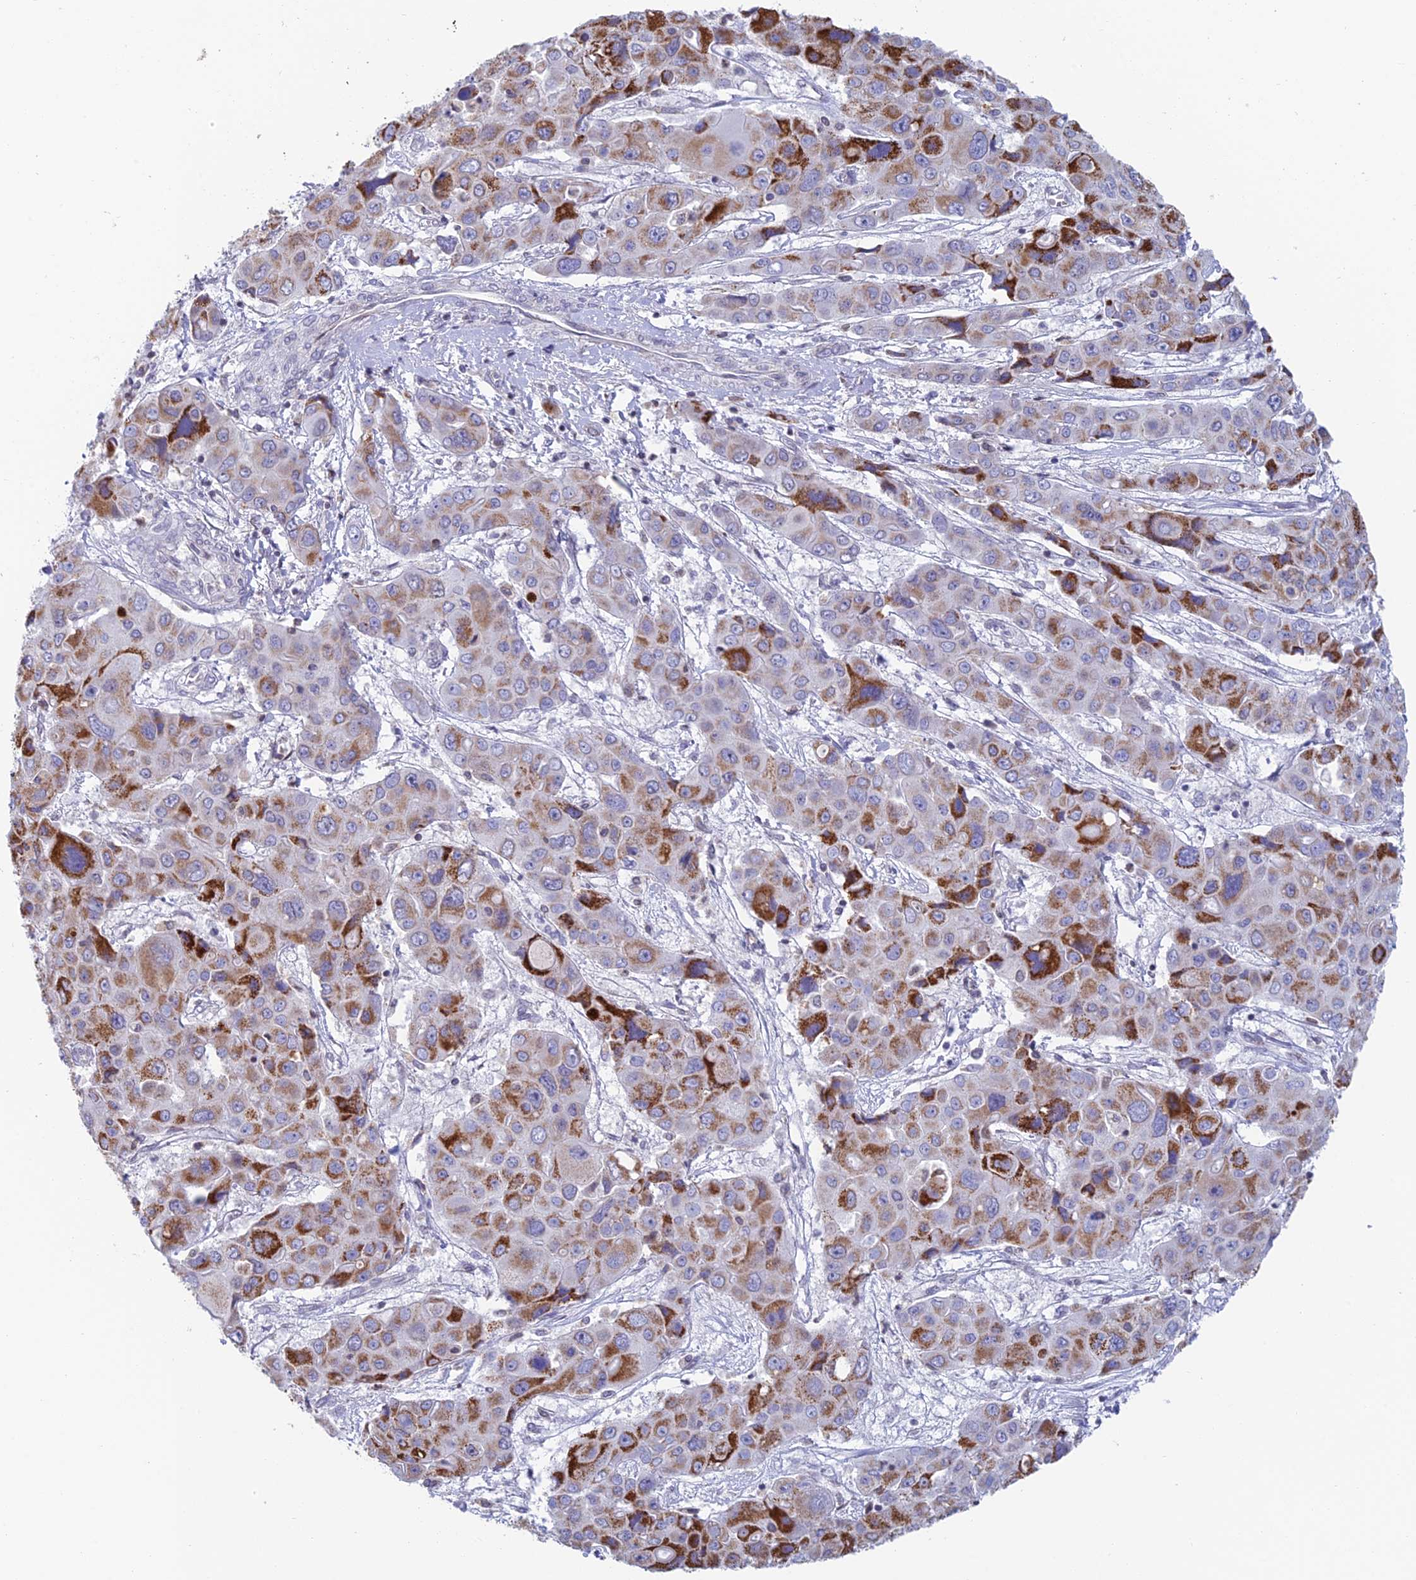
{"staining": {"intensity": "strong", "quantity": "25%-75%", "location": "cytoplasmic/membranous"}, "tissue": "liver cancer", "cell_type": "Tumor cells", "image_type": "cancer", "snomed": [{"axis": "morphology", "description": "Cholangiocarcinoma"}, {"axis": "topography", "description": "Liver"}], "caption": "Protein analysis of liver cholangiocarcinoma tissue shows strong cytoplasmic/membranous positivity in about 25%-75% of tumor cells. The staining is performed using DAB brown chromogen to label protein expression. The nuclei are counter-stained blue using hematoxylin.", "gene": "REXO5", "patient": {"sex": "male", "age": 67}}